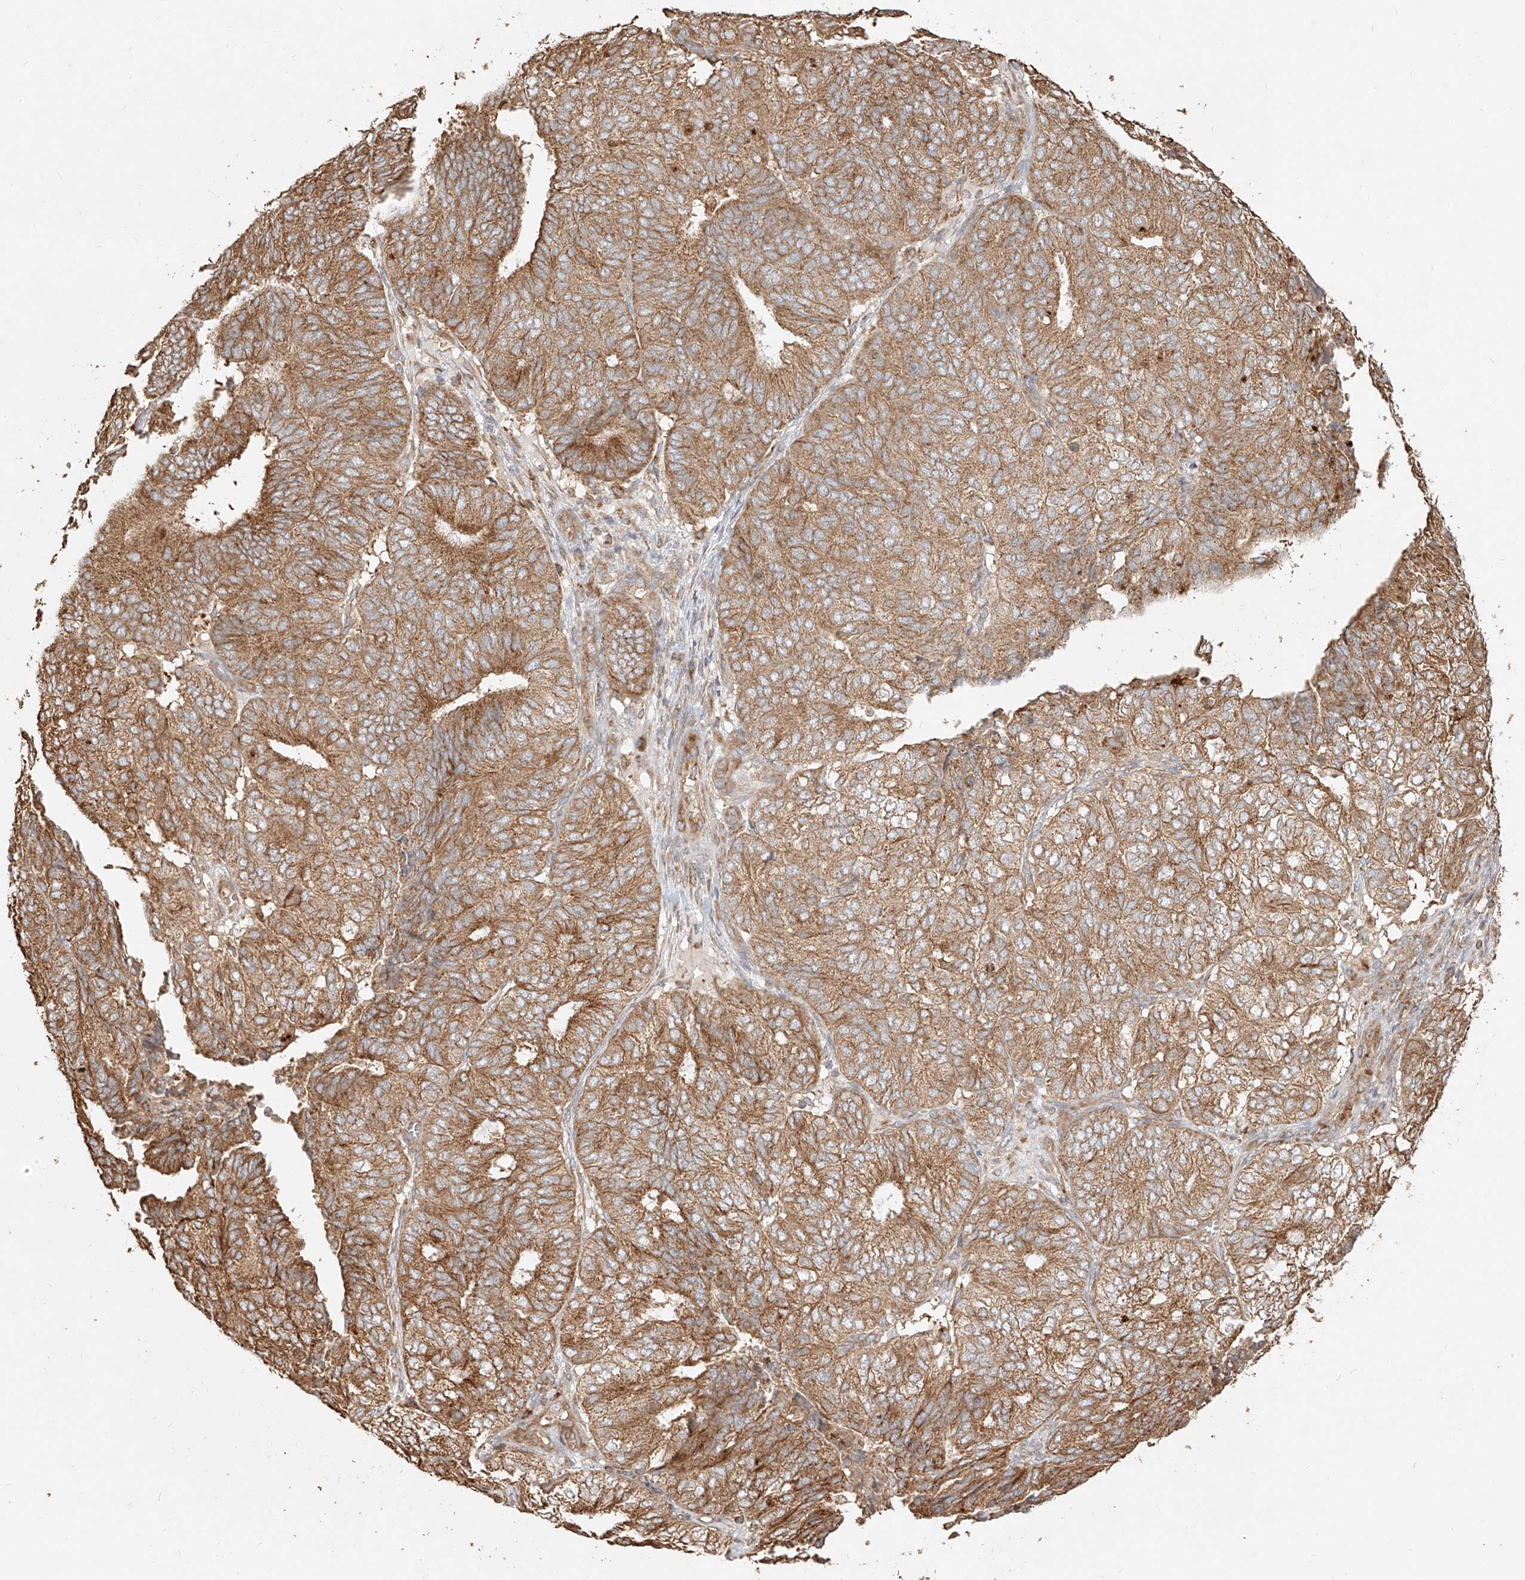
{"staining": {"intensity": "moderate", "quantity": ">75%", "location": "cytoplasmic/membranous"}, "tissue": "endometrial cancer", "cell_type": "Tumor cells", "image_type": "cancer", "snomed": [{"axis": "morphology", "description": "Adenocarcinoma, NOS"}, {"axis": "topography", "description": "Uterus"}], "caption": "Tumor cells display medium levels of moderate cytoplasmic/membranous expression in about >75% of cells in endometrial cancer. (IHC, brightfield microscopy, high magnification).", "gene": "EFNB1", "patient": {"sex": "female", "age": 60}}